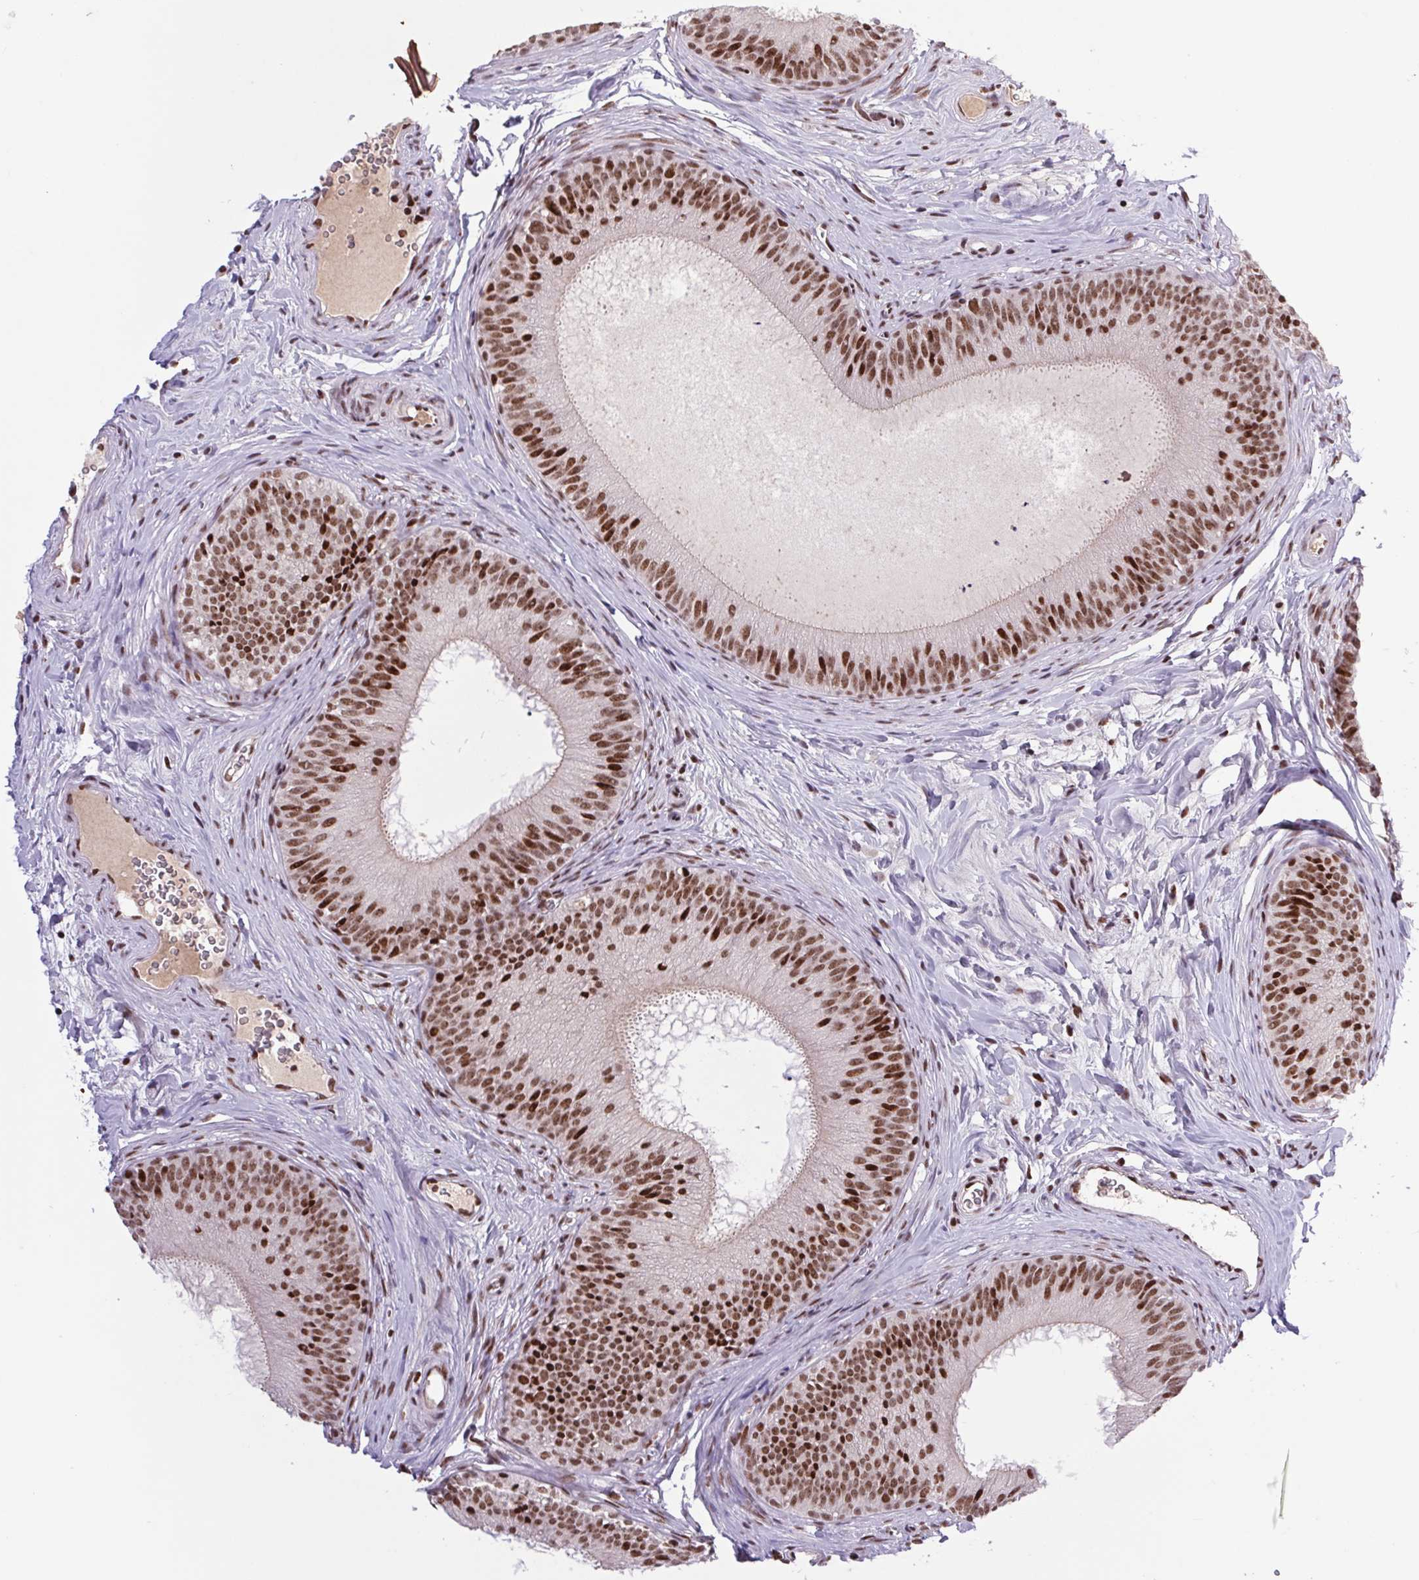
{"staining": {"intensity": "strong", "quantity": ">75%", "location": "nuclear"}, "tissue": "epididymis", "cell_type": "Glandular cells", "image_type": "normal", "snomed": [{"axis": "morphology", "description": "Normal tissue, NOS"}, {"axis": "topography", "description": "Epididymis"}], "caption": "A brown stain labels strong nuclear expression of a protein in glandular cells of benign human epididymis. (DAB (3,3'-diaminobenzidine) IHC with brightfield microscopy, high magnification).", "gene": "LDLRAD4", "patient": {"sex": "male", "age": 24}}